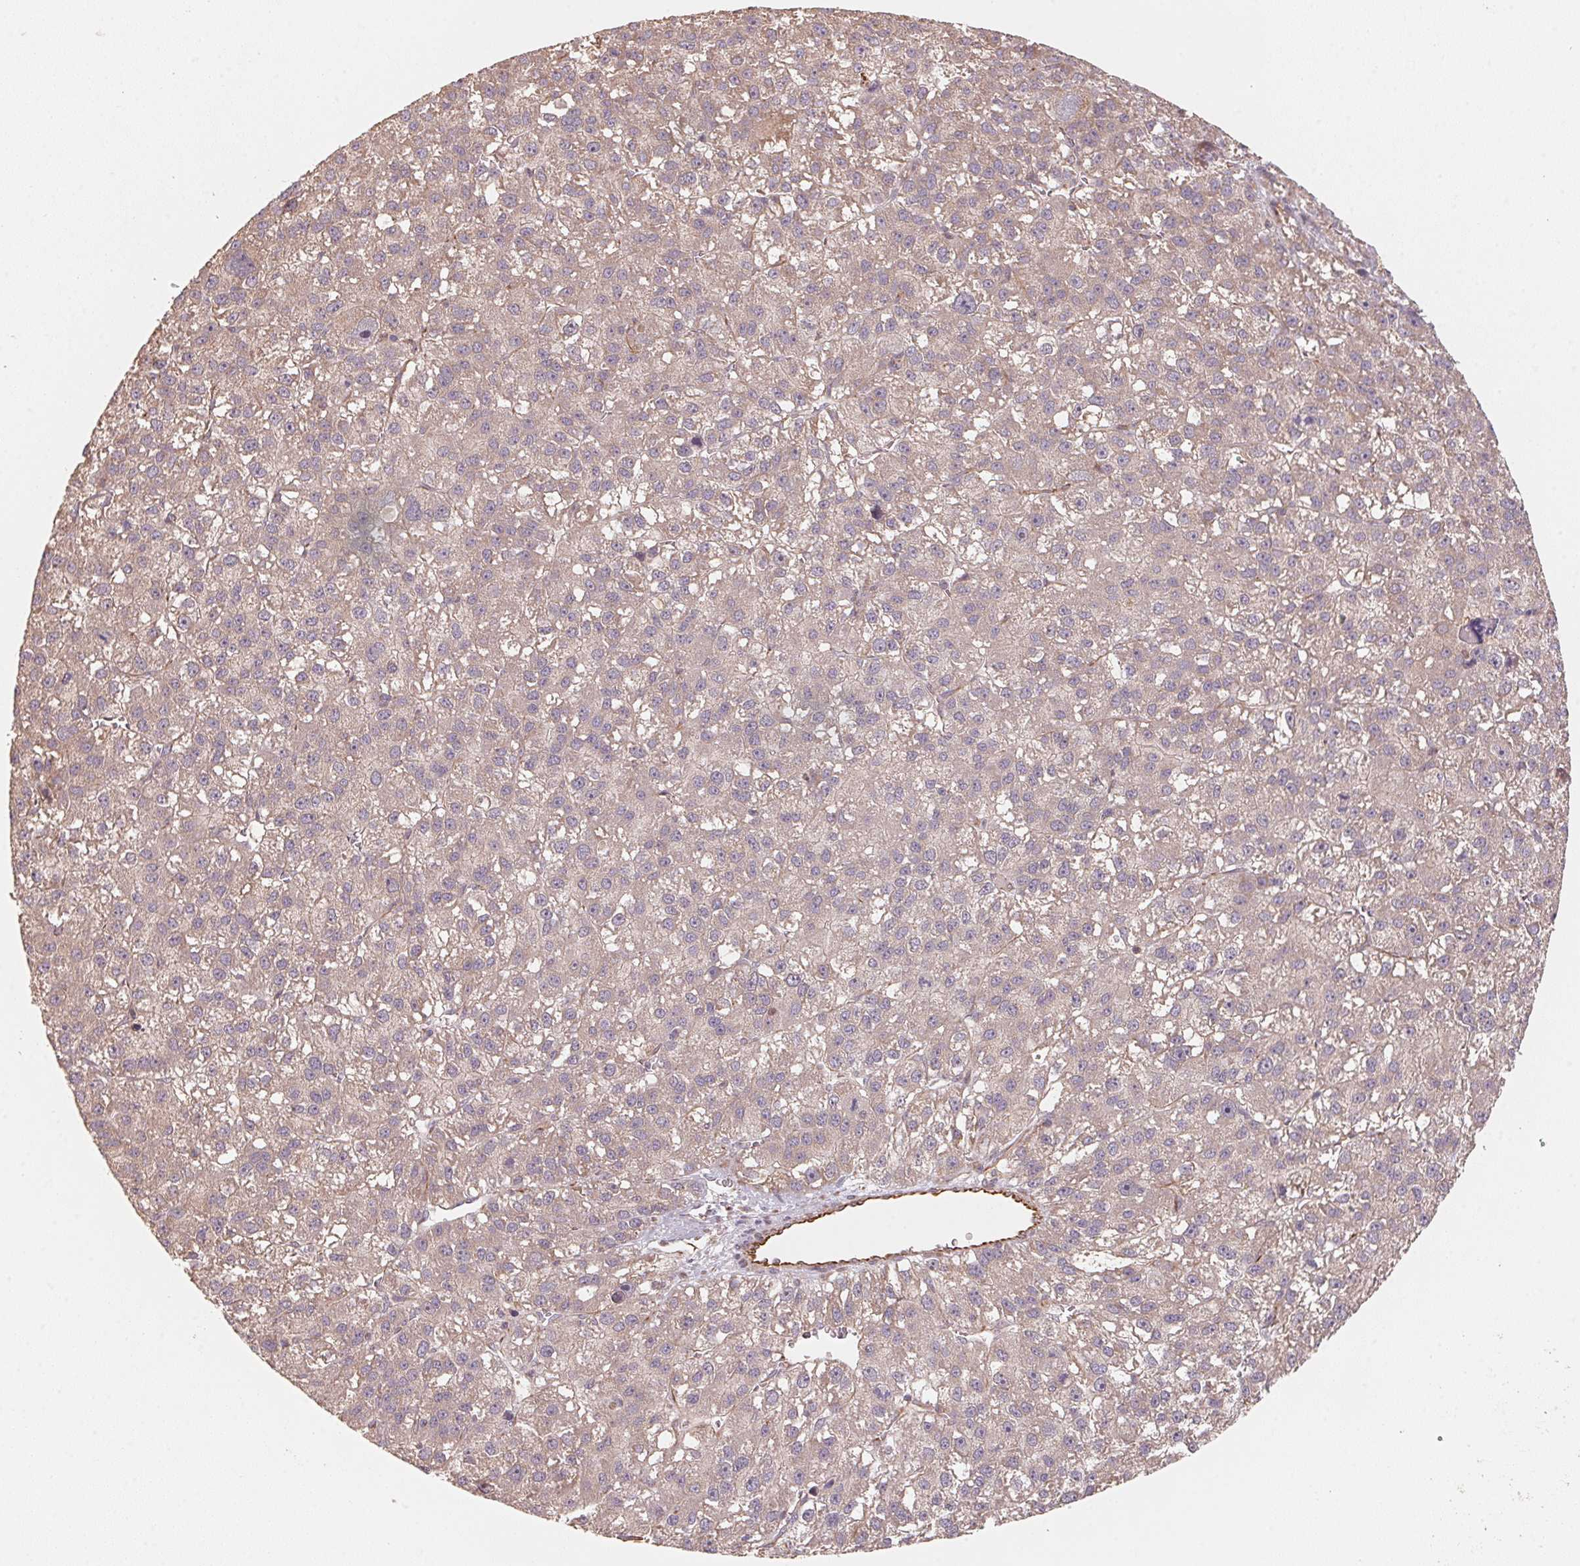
{"staining": {"intensity": "weak", "quantity": "25%-75%", "location": "cytoplasmic/membranous"}, "tissue": "liver cancer", "cell_type": "Tumor cells", "image_type": "cancer", "snomed": [{"axis": "morphology", "description": "Carcinoma, Hepatocellular, NOS"}, {"axis": "topography", "description": "Liver"}], "caption": "Immunohistochemistry (IHC) image of liver hepatocellular carcinoma stained for a protein (brown), which reveals low levels of weak cytoplasmic/membranous expression in approximately 25%-75% of tumor cells.", "gene": "TSPAN12", "patient": {"sex": "female", "age": 70}}